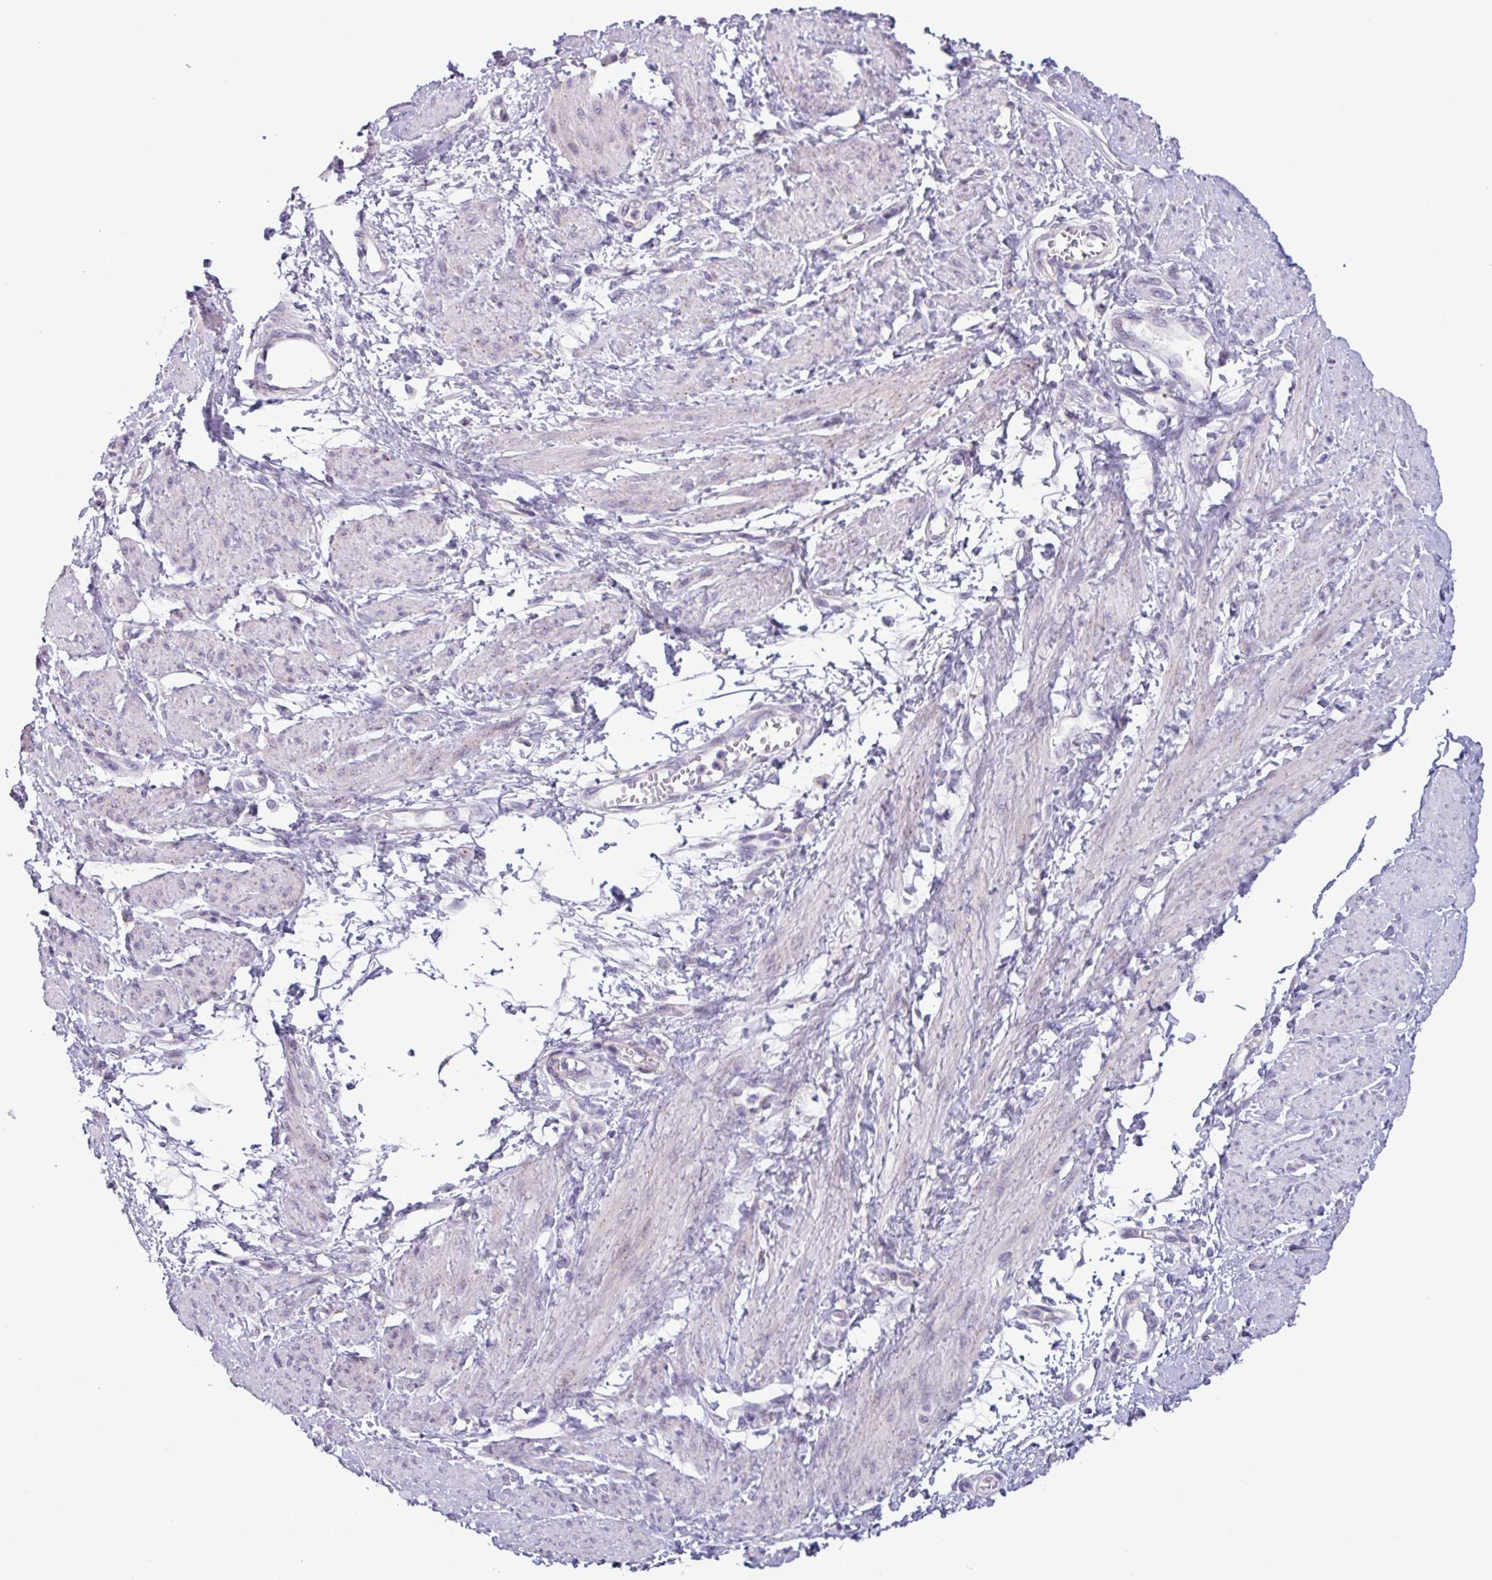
{"staining": {"intensity": "negative", "quantity": "none", "location": "none"}, "tissue": "smooth muscle", "cell_type": "Smooth muscle cells", "image_type": "normal", "snomed": [{"axis": "morphology", "description": "Normal tissue, NOS"}, {"axis": "topography", "description": "Smooth muscle"}, {"axis": "topography", "description": "Uterus"}], "caption": "The IHC image has no significant positivity in smooth muscle cells of smooth muscle.", "gene": "STIMATE", "patient": {"sex": "female", "age": 39}}